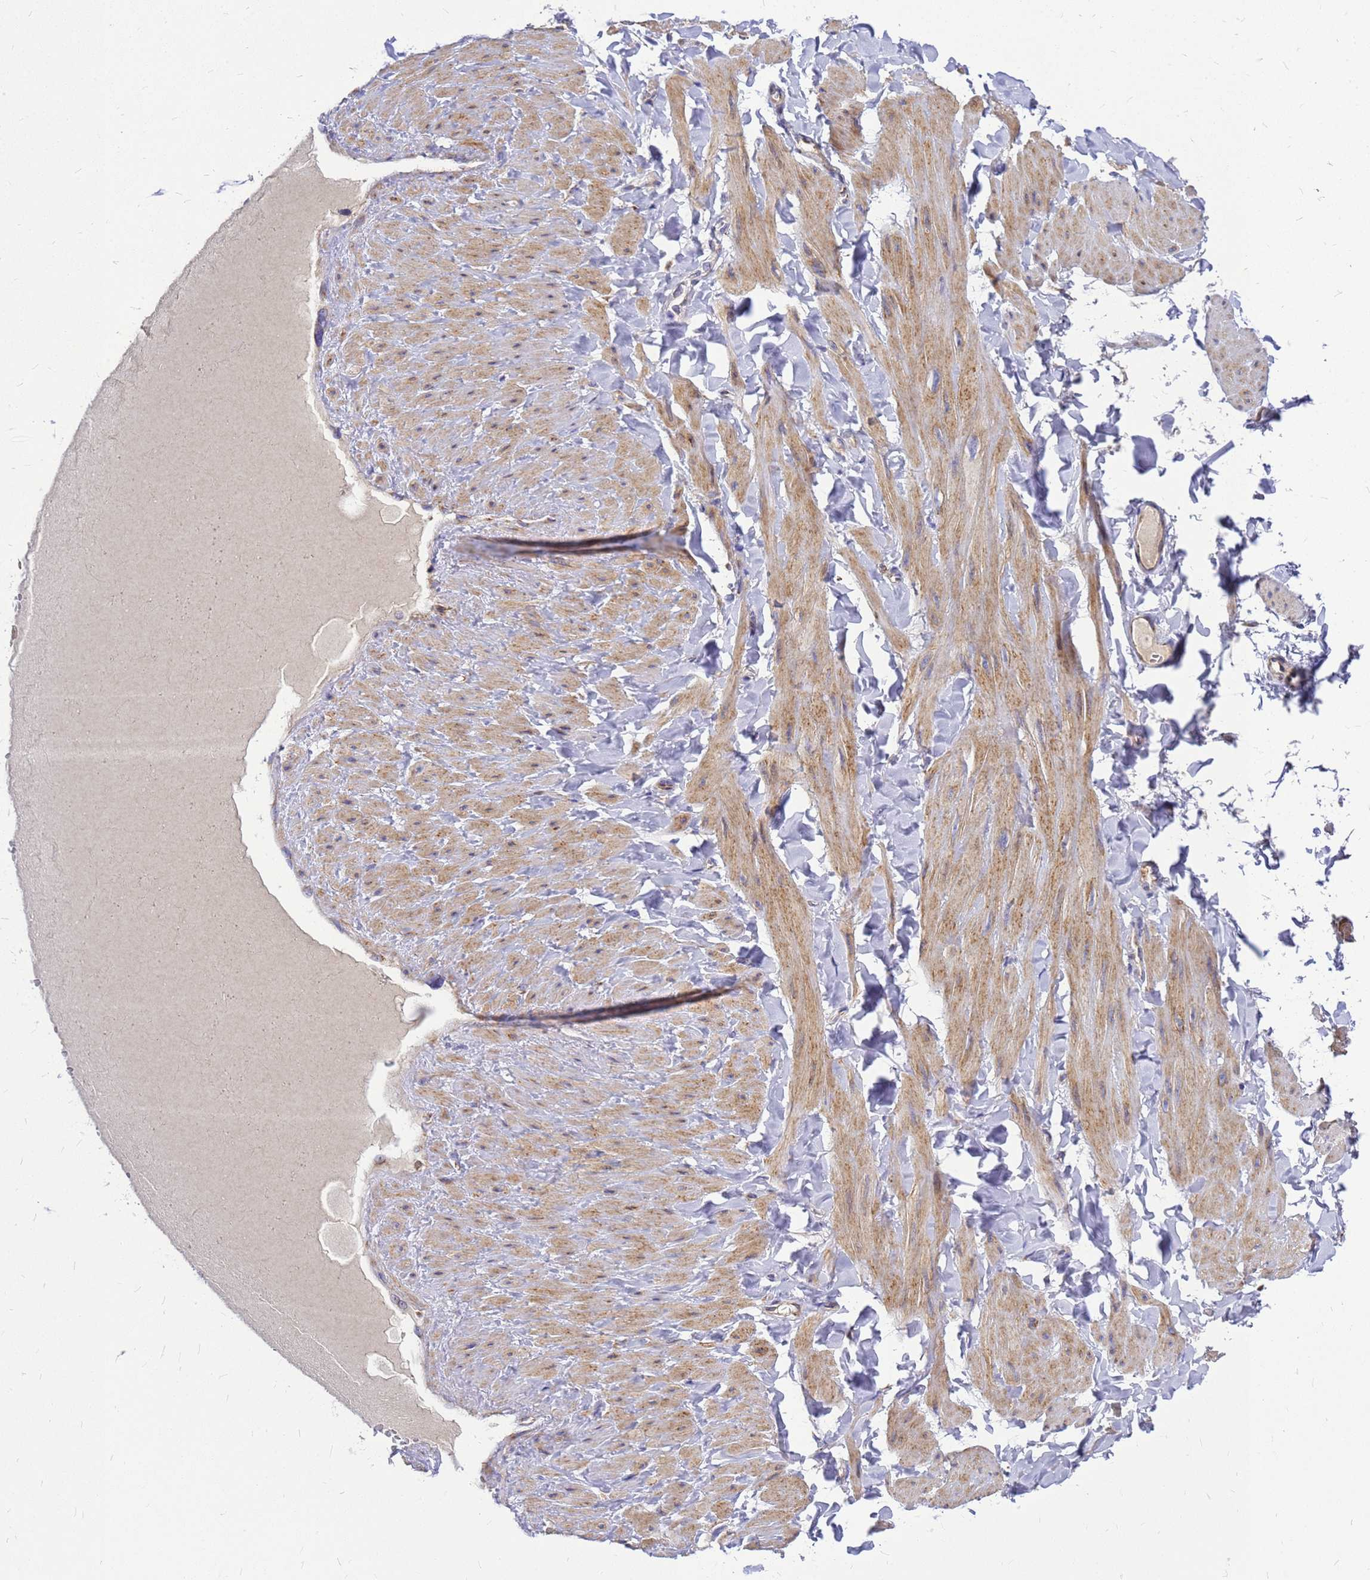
{"staining": {"intensity": "moderate", "quantity": ">75%", "location": "cytoplasmic/membranous"}, "tissue": "adipose tissue", "cell_type": "Adipocytes", "image_type": "normal", "snomed": [{"axis": "morphology", "description": "Normal tissue, NOS"}, {"axis": "topography", "description": "Adipose tissue"}, {"axis": "topography", "description": "Vascular tissue"}, {"axis": "topography", "description": "Peripheral nerve tissue"}], "caption": "Protein analysis of benign adipose tissue reveals moderate cytoplasmic/membranous expression in about >75% of adipocytes.", "gene": "CMC4", "patient": {"sex": "male", "age": 25}}